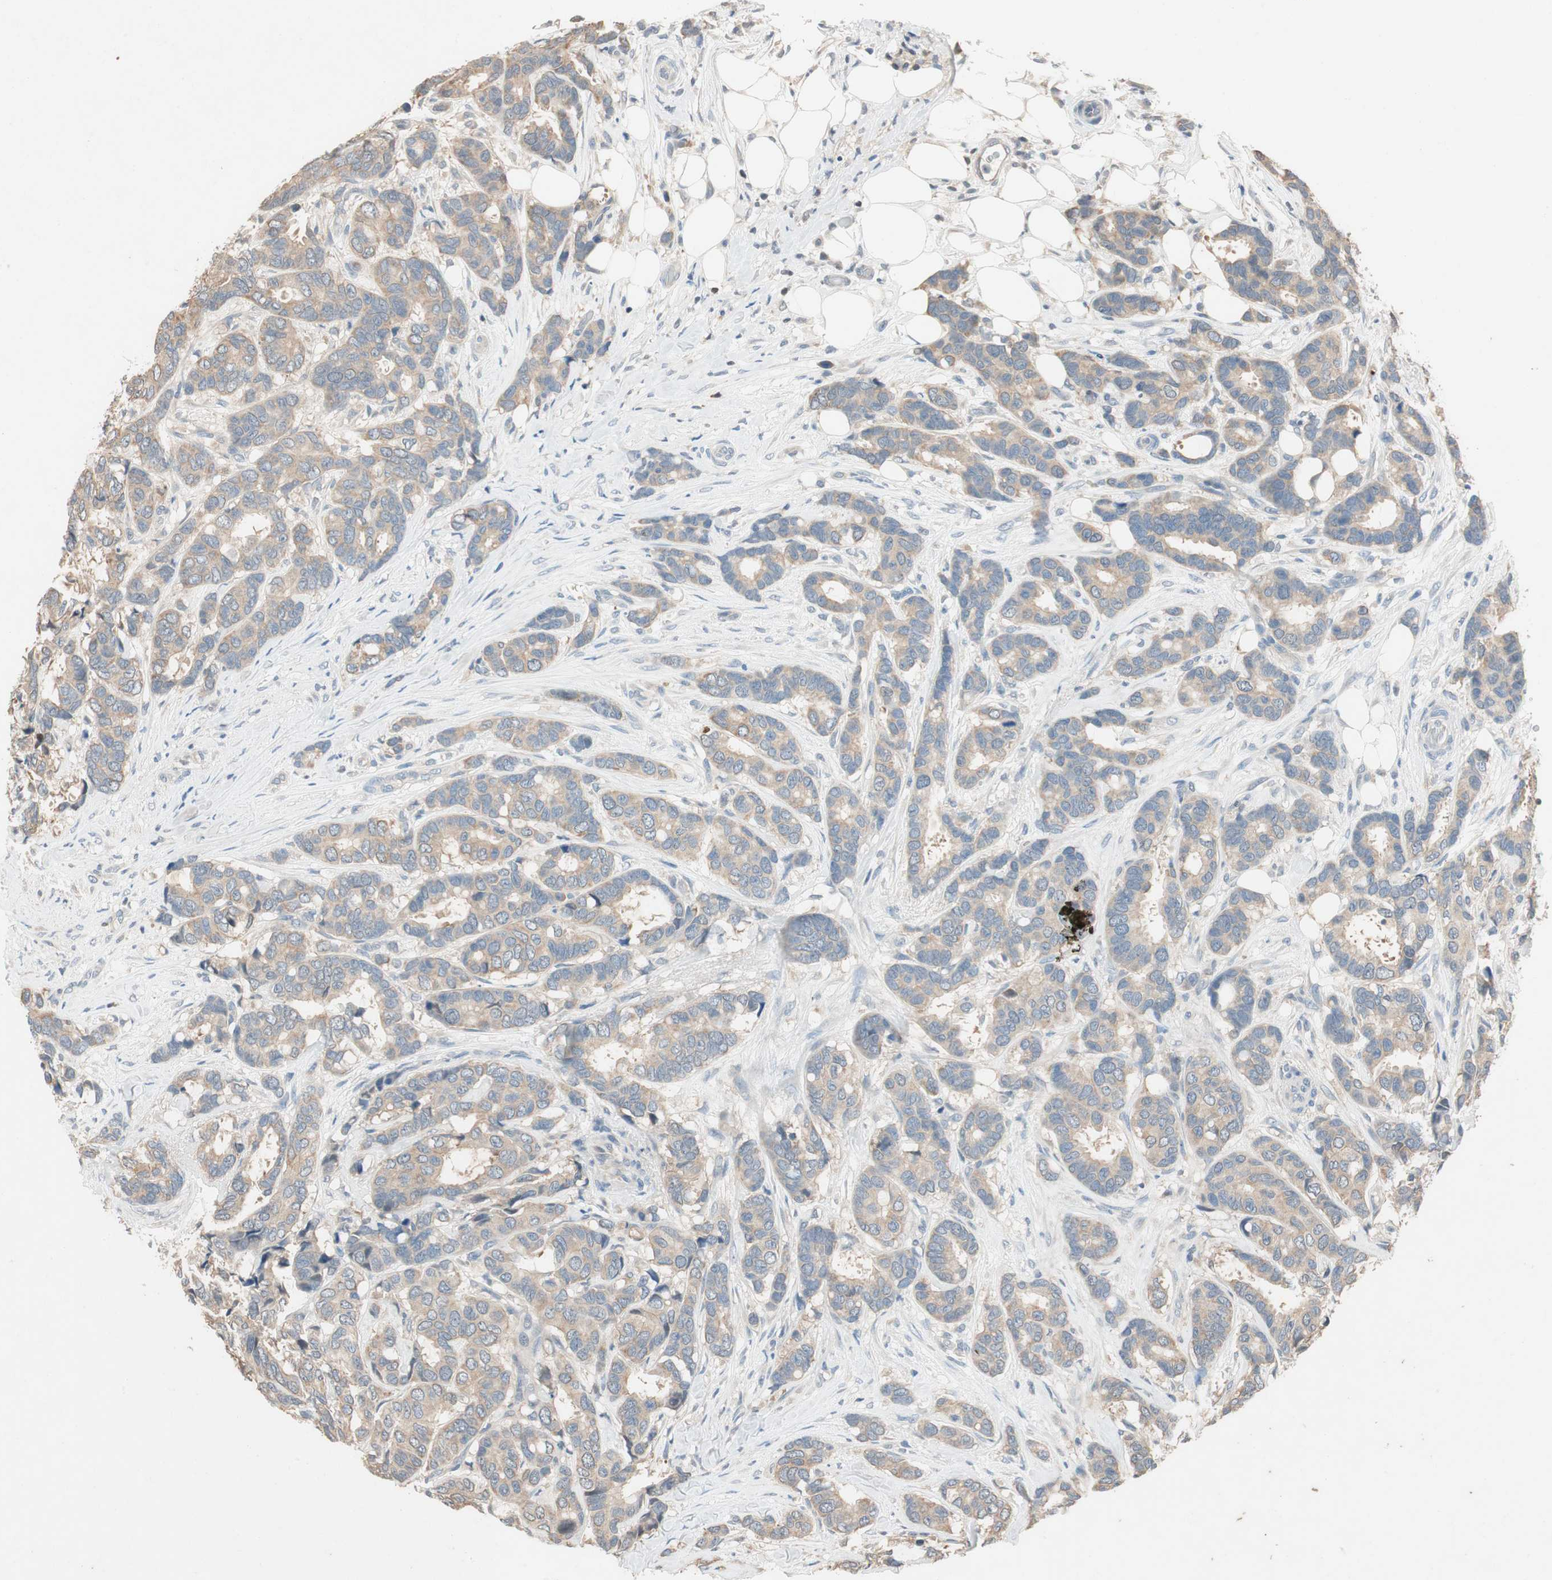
{"staining": {"intensity": "weak", "quantity": ">75%", "location": "cytoplasmic/membranous"}, "tissue": "breast cancer", "cell_type": "Tumor cells", "image_type": "cancer", "snomed": [{"axis": "morphology", "description": "Duct carcinoma"}, {"axis": "topography", "description": "Breast"}], "caption": "The image reveals a brown stain indicating the presence of a protein in the cytoplasmic/membranous of tumor cells in infiltrating ductal carcinoma (breast).", "gene": "SERPINB5", "patient": {"sex": "female", "age": 87}}